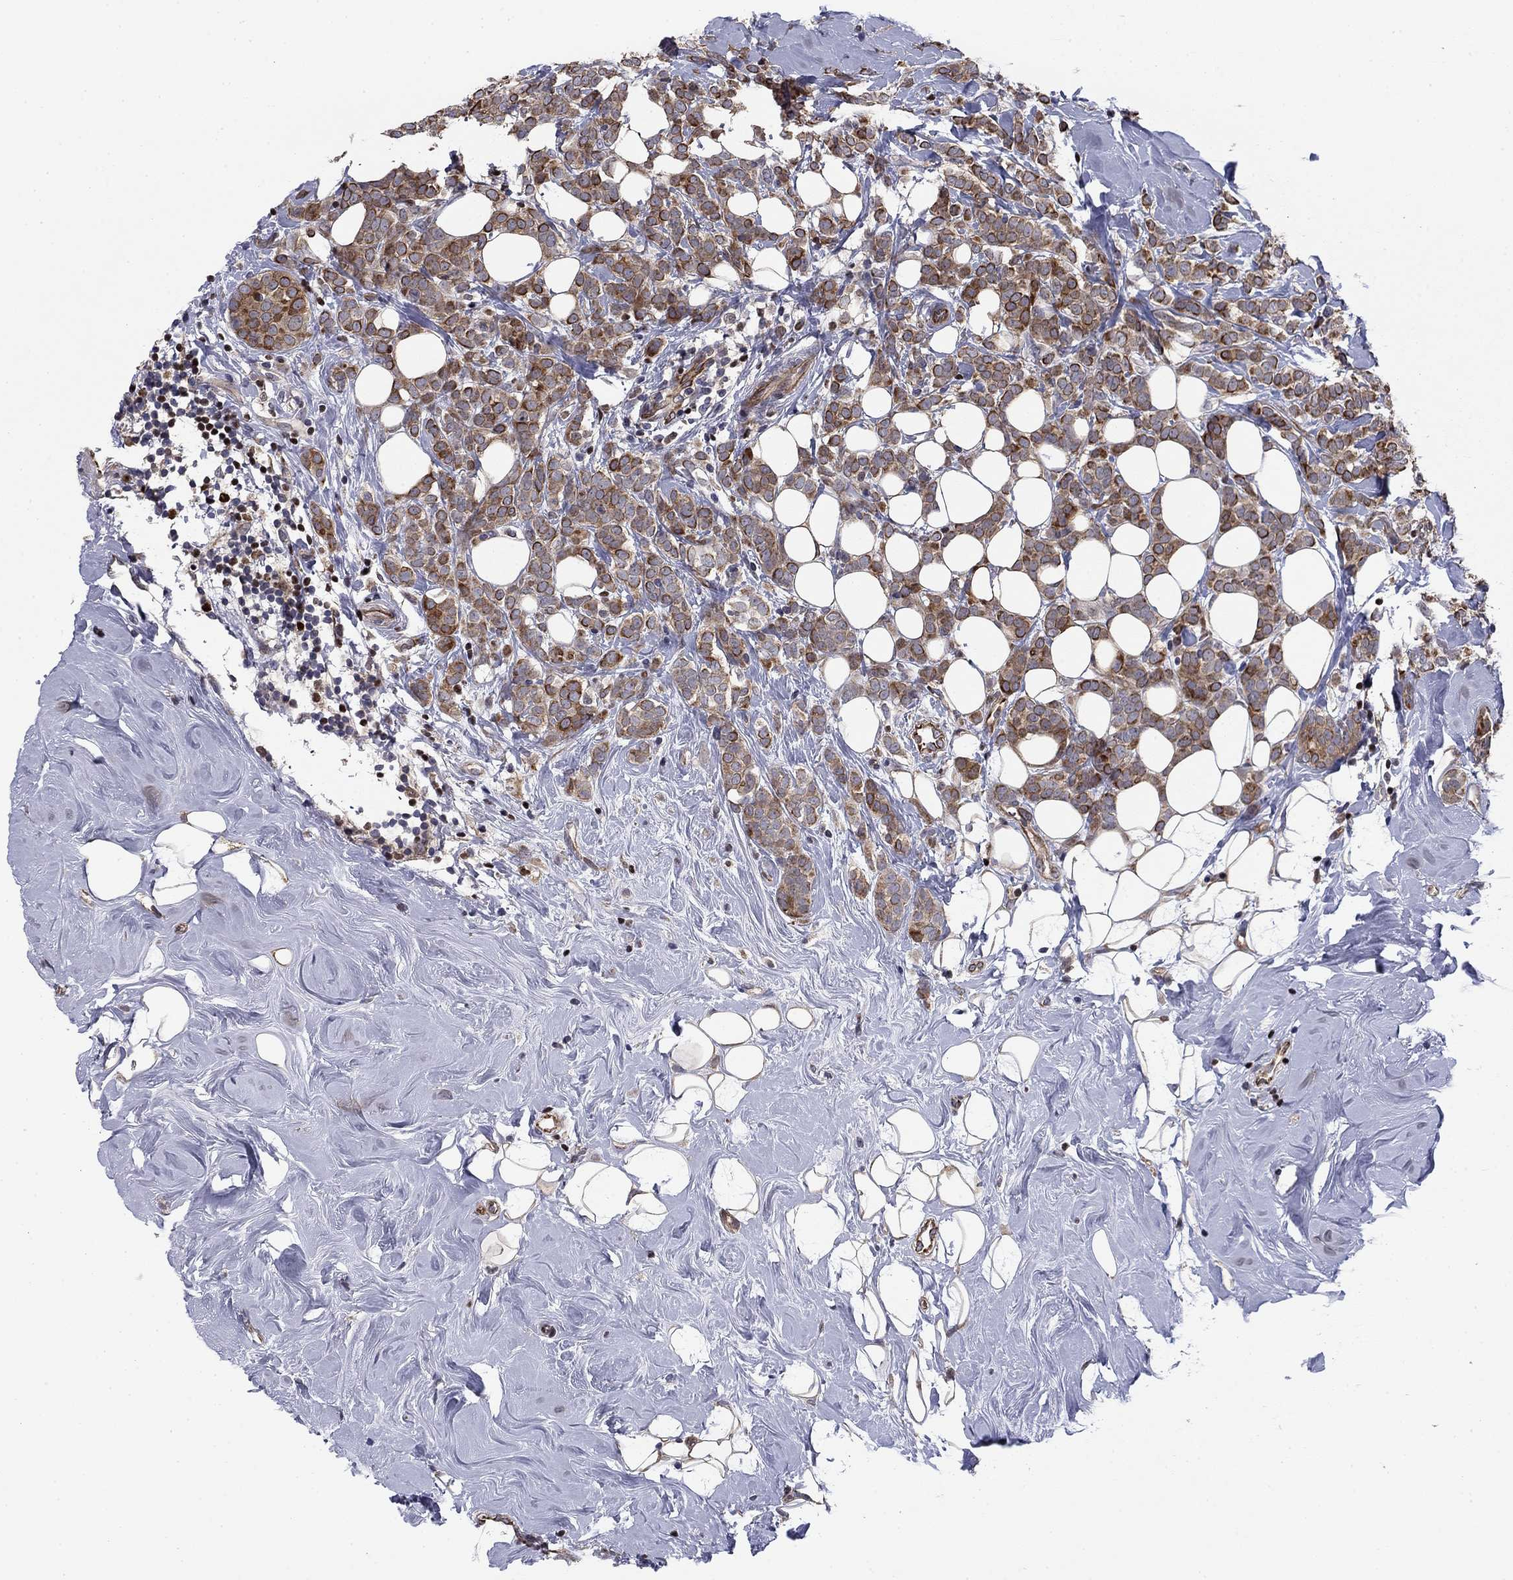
{"staining": {"intensity": "strong", "quantity": "25%-75%", "location": "cytoplasmic/membranous"}, "tissue": "breast cancer", "cell_type": "Tumor cells", "image_type": "cancer", "snomed": [{"axis": "morphology", "description": "Lobular carcinoma"}, {"axis": "topography", "description": "Breast"}], "caption": "Breast cancer (lobular carcinoma) stained with immunohistochemistry exhibits strong cytoplasmic/membranous positivity in about 25%-75% of tumor cells. The protein of interest is shown in brown color, while the nuclei are stained blue.", "gene": "BCL11A", "patient": {"sex": "female", "age": 49}}